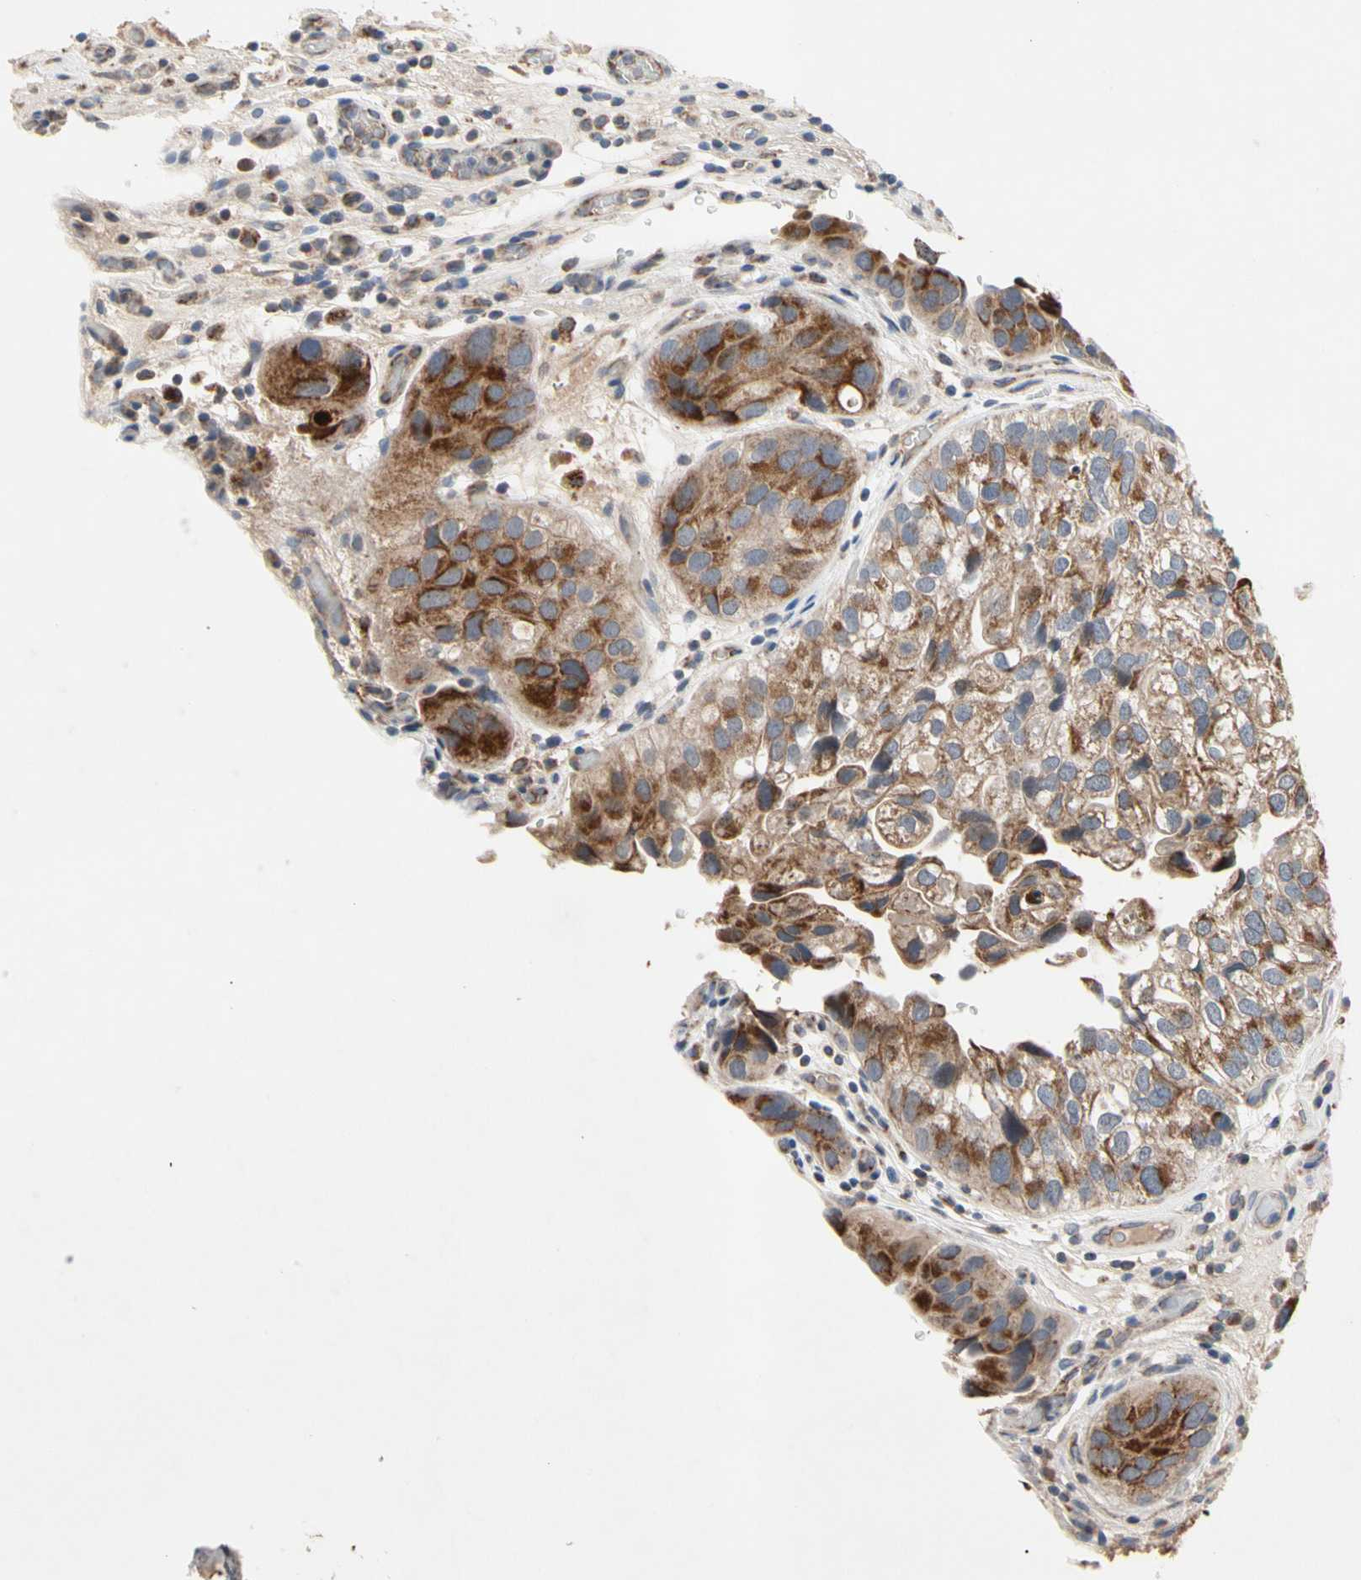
{"staining": {"intensity": "moderate", "quantity": ">75%", "location": "cytoplasmic/membranous"}, "tissue": "urothelial cancer", "cell_type": "Tumor cells", "image_type": "cancer", "snomed": [{"axis": "morphology", "description": "Urothelial carcinoma, High grade"}, {"axis": "topography", "description": "Urinary bladder"}], "caption": "Protein analysis of high-grade urothelial carcinoma tissue shows moderate cytoplasmic/membranous staining in approximately >75% of tumor cells.", "gene": "GPD2", "patient": {"sex": "female", "age": 64}}